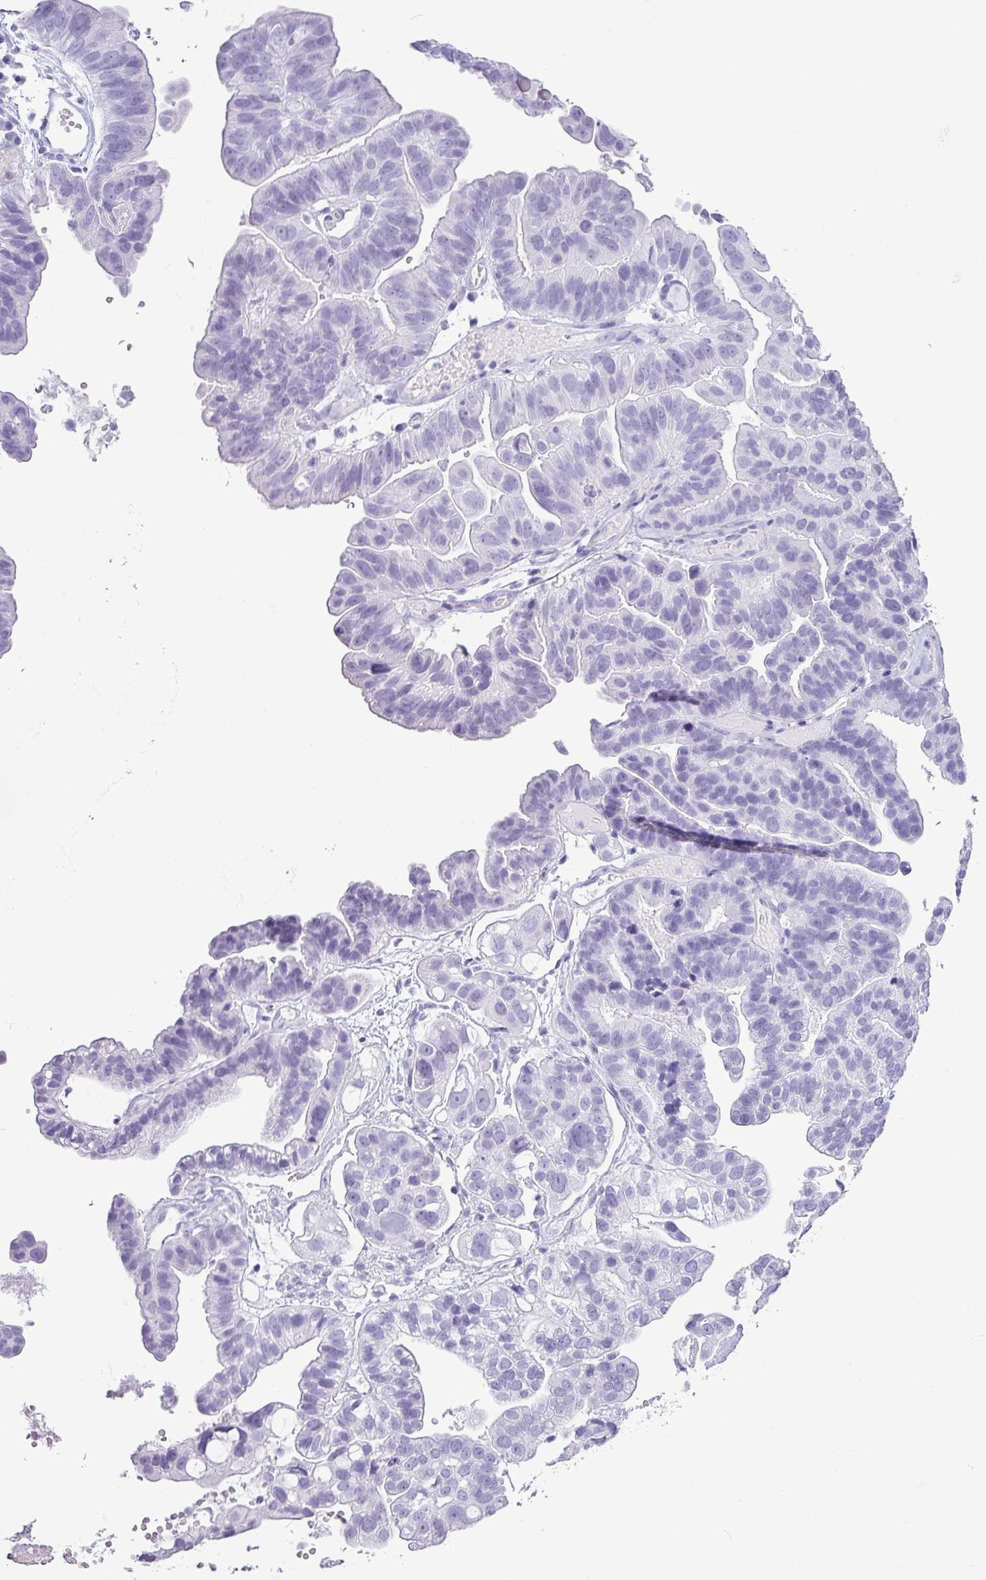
{"staining": {"intensity": "negative", "quantity": "none", "location": "none"}, "tissue": "ovarian cancer", "cell_type": "Tumor cells", "image_type": "cancer", "snomed": [{"axis": "morphology", "description": "Cystadenocarcinoma, serous, NOS"}, {"axis": "topography", "description": "Ovary"}], "caption": "The micrograph shows no staining of tumor cells in ovarian cancer.", "gene": "AMY1B", "patient": {"sex": "female", "age": 56}}